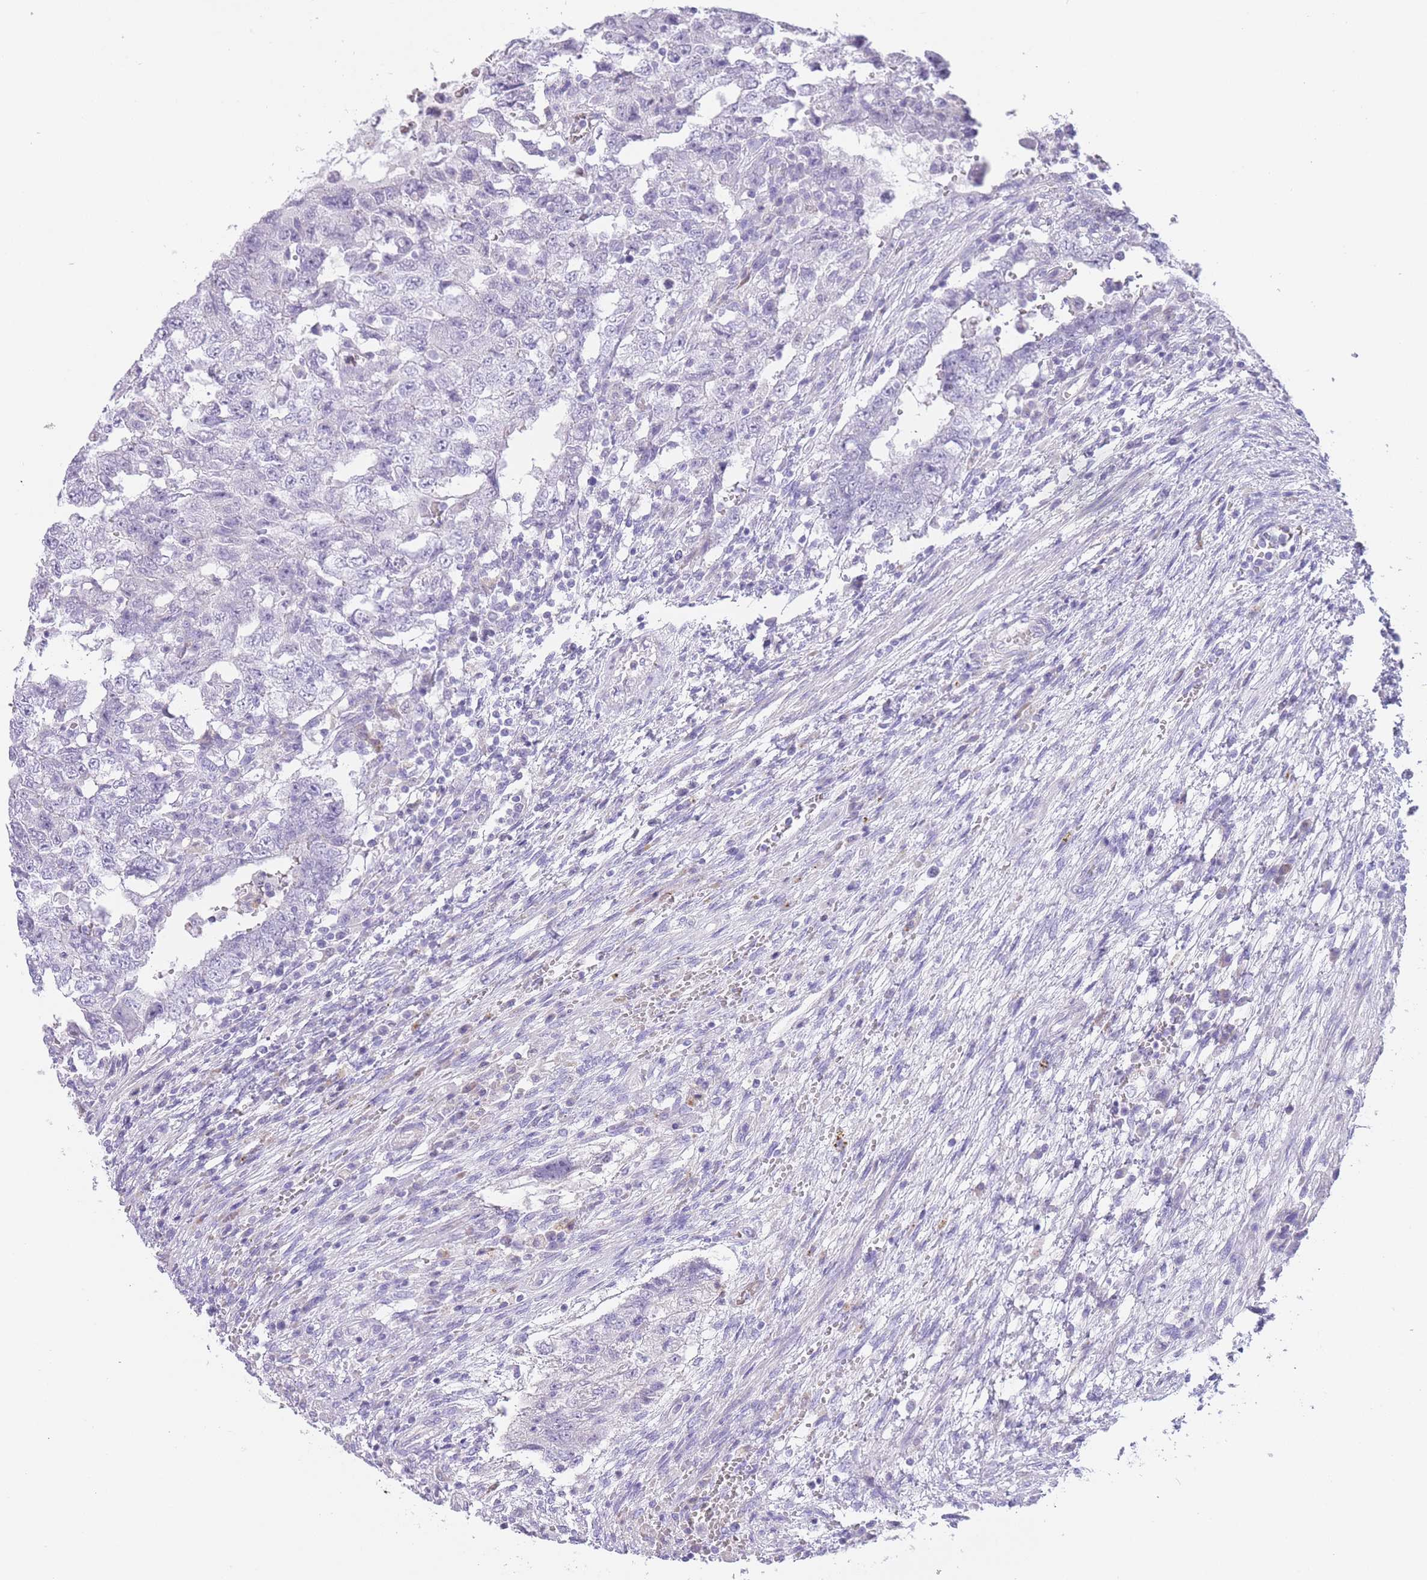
{"staining": {"intensity": "negative", "quantity": "none", "location": "none"}, "tissue": "testis cancer", "cell_type": "Tumor cells", "image_type": "cancer", "snomed": [{"axis": "morphology", "description": "Carcinoma, Embryonal, NOS"}, {"axis": "topography", "description": "Testis"}], "caption": "The IHC photomicrograph has no significant positivity in tumor cells of testis cancer tissue.", "gene": "IMPG1", "patient": {"sex": "male", "age": 26}}